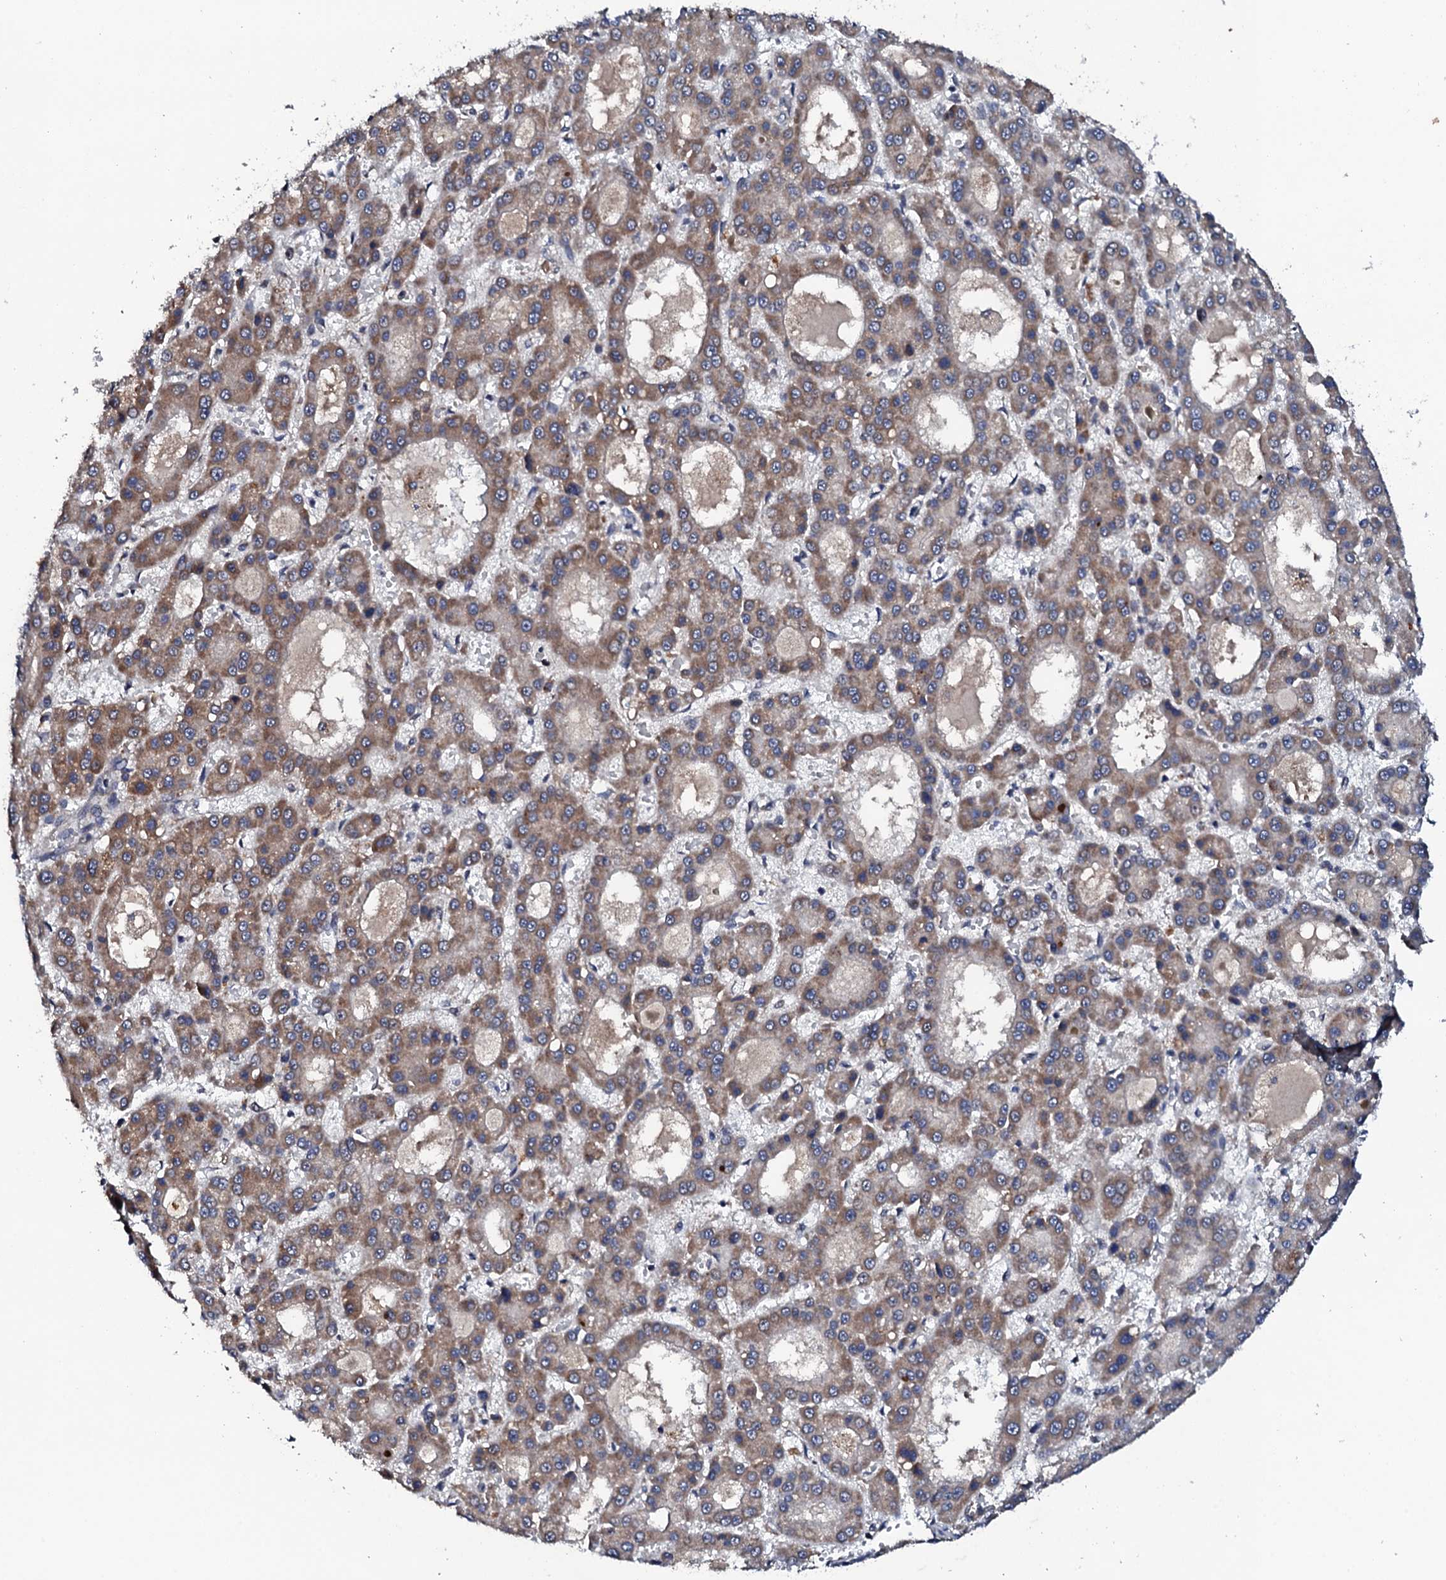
{"staining": {"intensity": "weak", "quantity": ">75%", "location": "cytoplasmic/membranous"}, "tissue": "liver cancer", "cell_type": "Tumor cells", "image_type": "cancer", "snomed": [{"axis": "morphology", "description": "Carcinoma, Hepatocellular, NOS"}, {"axis": "topography", "description": "Liver"}], "caption": "This is a photomicrograph of IHC staining of liver hepatocellular carcinoma, which shows weak expression in the cytoplasmic/membranous of tumor cells.", "gene": "MTIF3", "patient": {"sex": "male", "age": 70}}